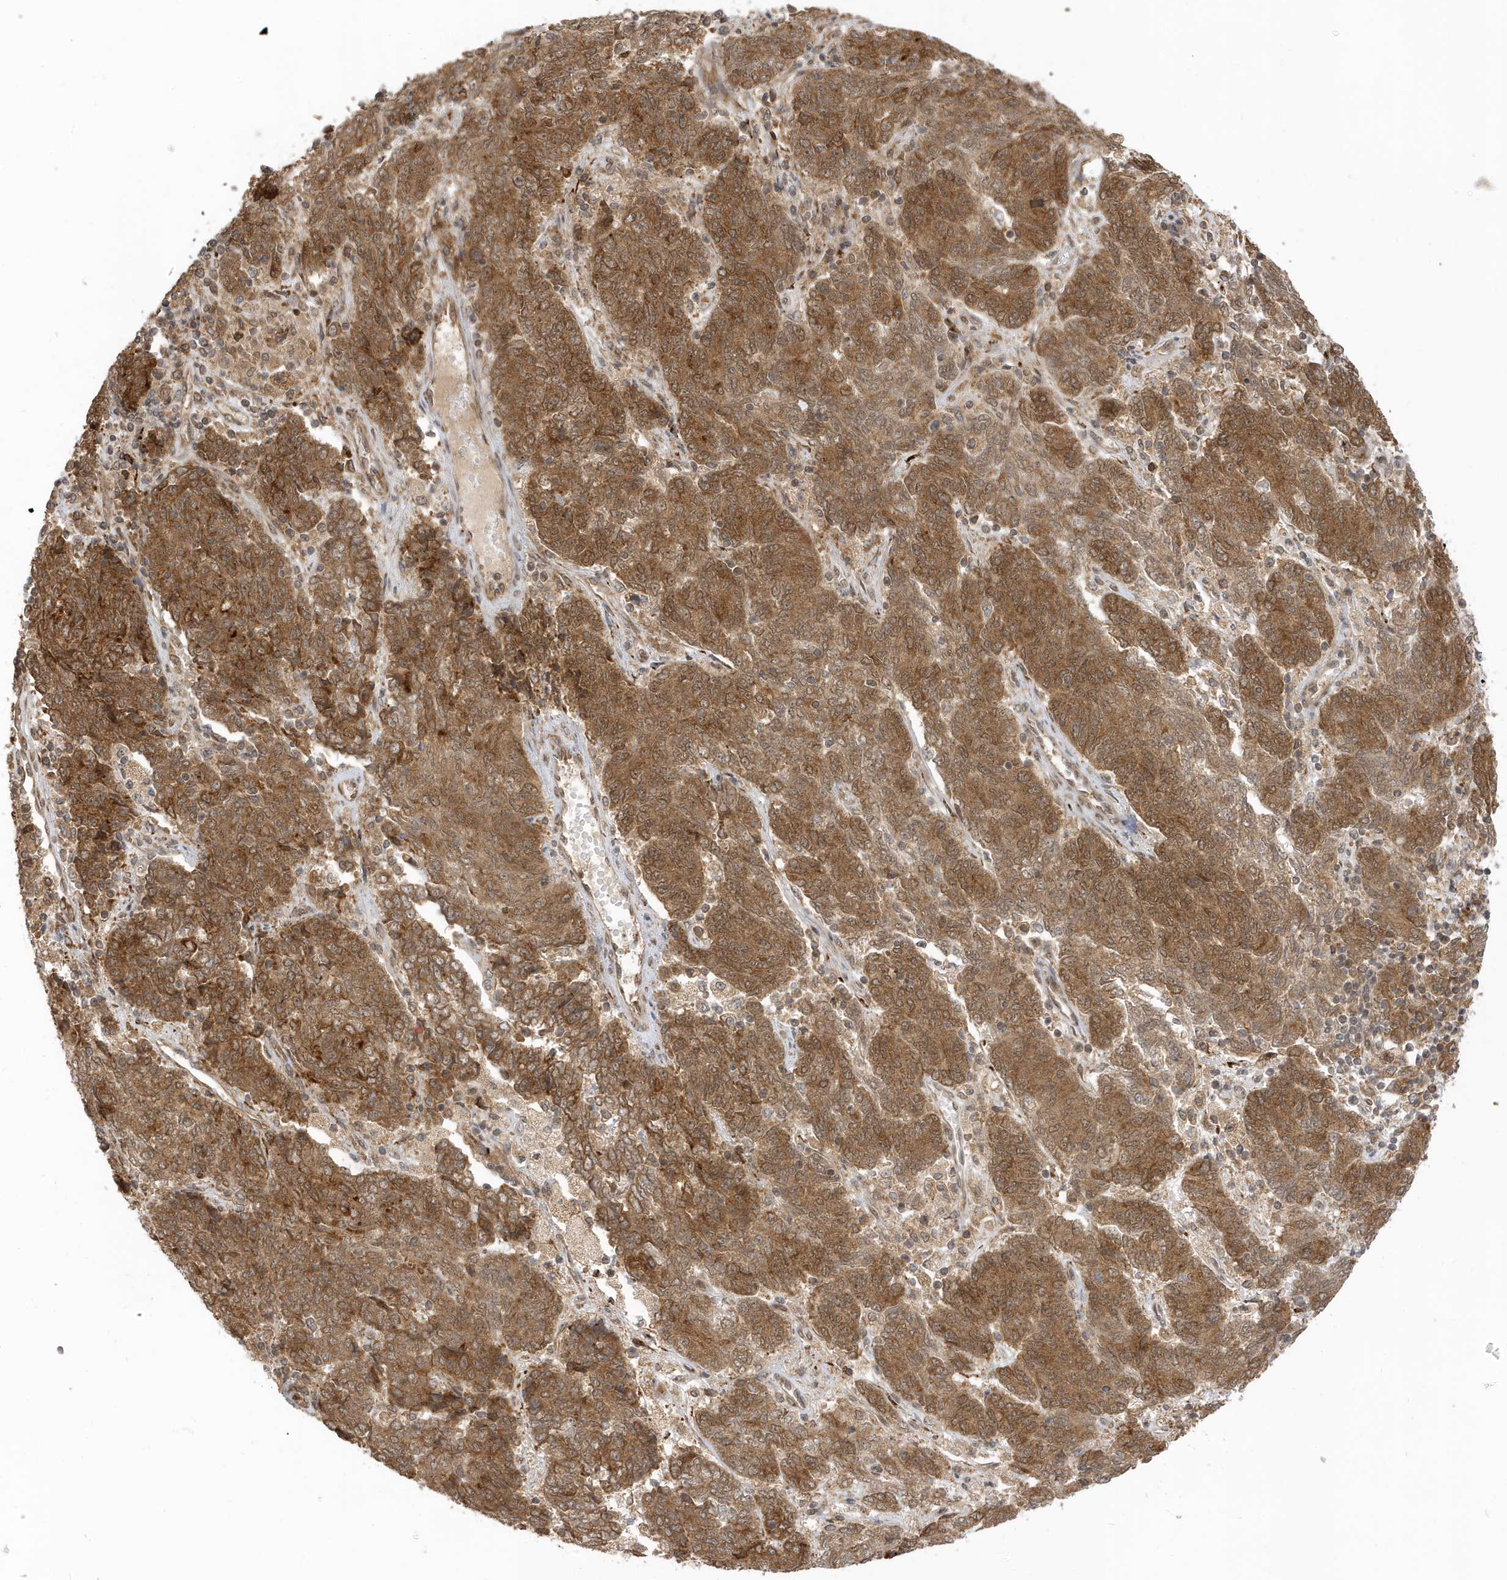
{"staining": {"intensity": "moderate", "quantity": ">75%", "location": "cytoplasmic/membranous,nuclear"}, "tissue": "endometrial cancer", "cell_type": "Tumor cells", "image_type": "cancer", "snomed": [{"axis": "morphology", "description": "Adenocarcinoma, NOS"}, {"axis": "topography", "description": "Endometrium"}], "caption": "Immunohistochemical staining of endometrial cancer demonstrates medium levels of moderate cytoplasmic/membranous and nuclear expression in about >75% of tumor cells. (brown staining indicates protein expression, while blue staining denotes nuclei).", "gene": "METTL21A", "patient": {"sex": "female", "age": 80}}